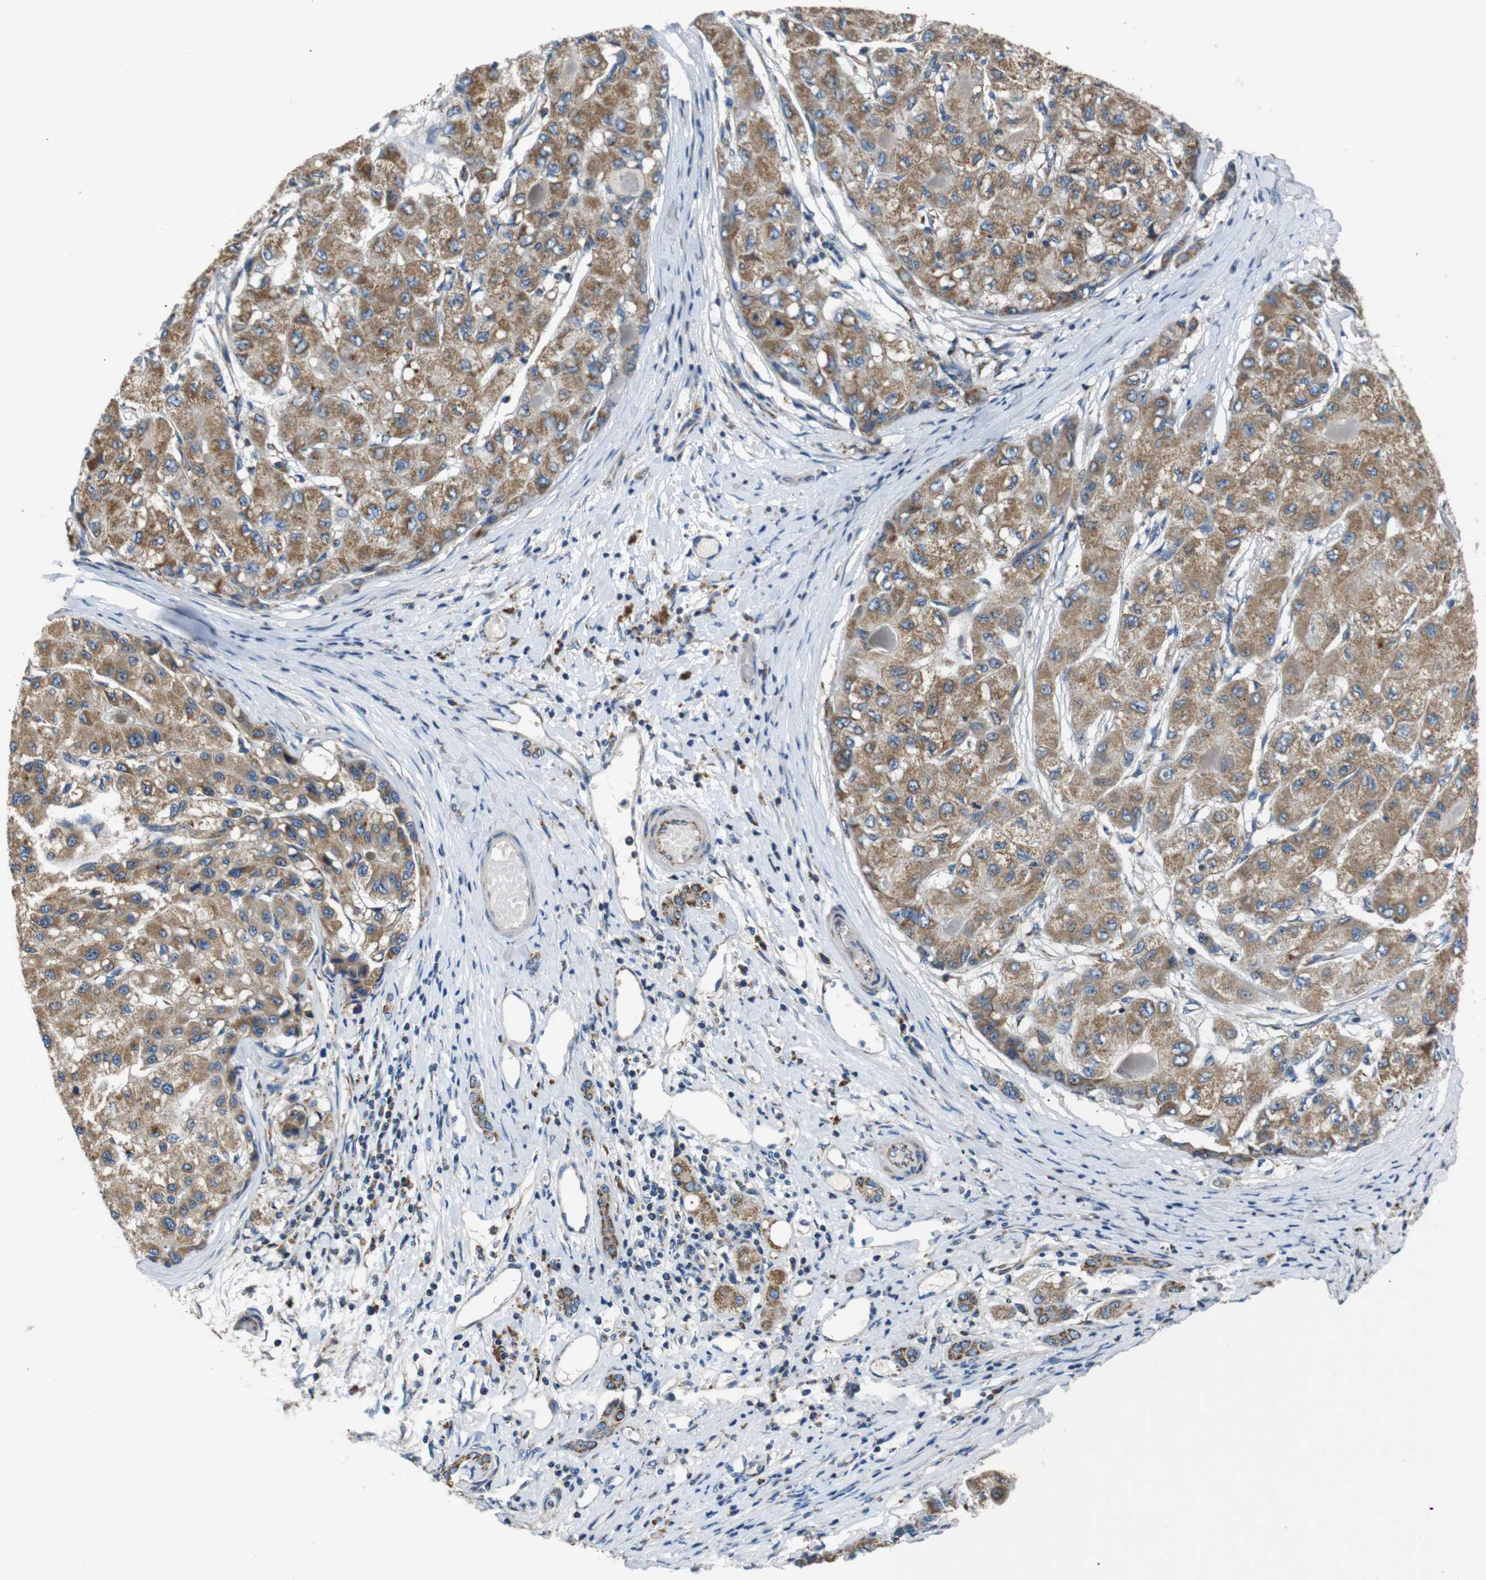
{"staining": {"intensity": "moderate", "quantity": ">75%", "location": "cytoplasmic/membranous"}, "tissue": "liver cancer", "cell_type": "Tumor cells", "image_type": "cancer", "snomed": [{"axis": "morphology", "description": "Carcinoma, Hepatocellular, NOS"}, {"axis": "topography", "description": "Liver"}], "caption": "Immunohistochemical staining of human hepatocellular carcinoma (liver) exhibits medium levels of moderate cytoplasmic/membranous expression in approximately >75% of tumor cells.", "gene": "NETO2", "patient": {"sex": "male", "age": 80}}